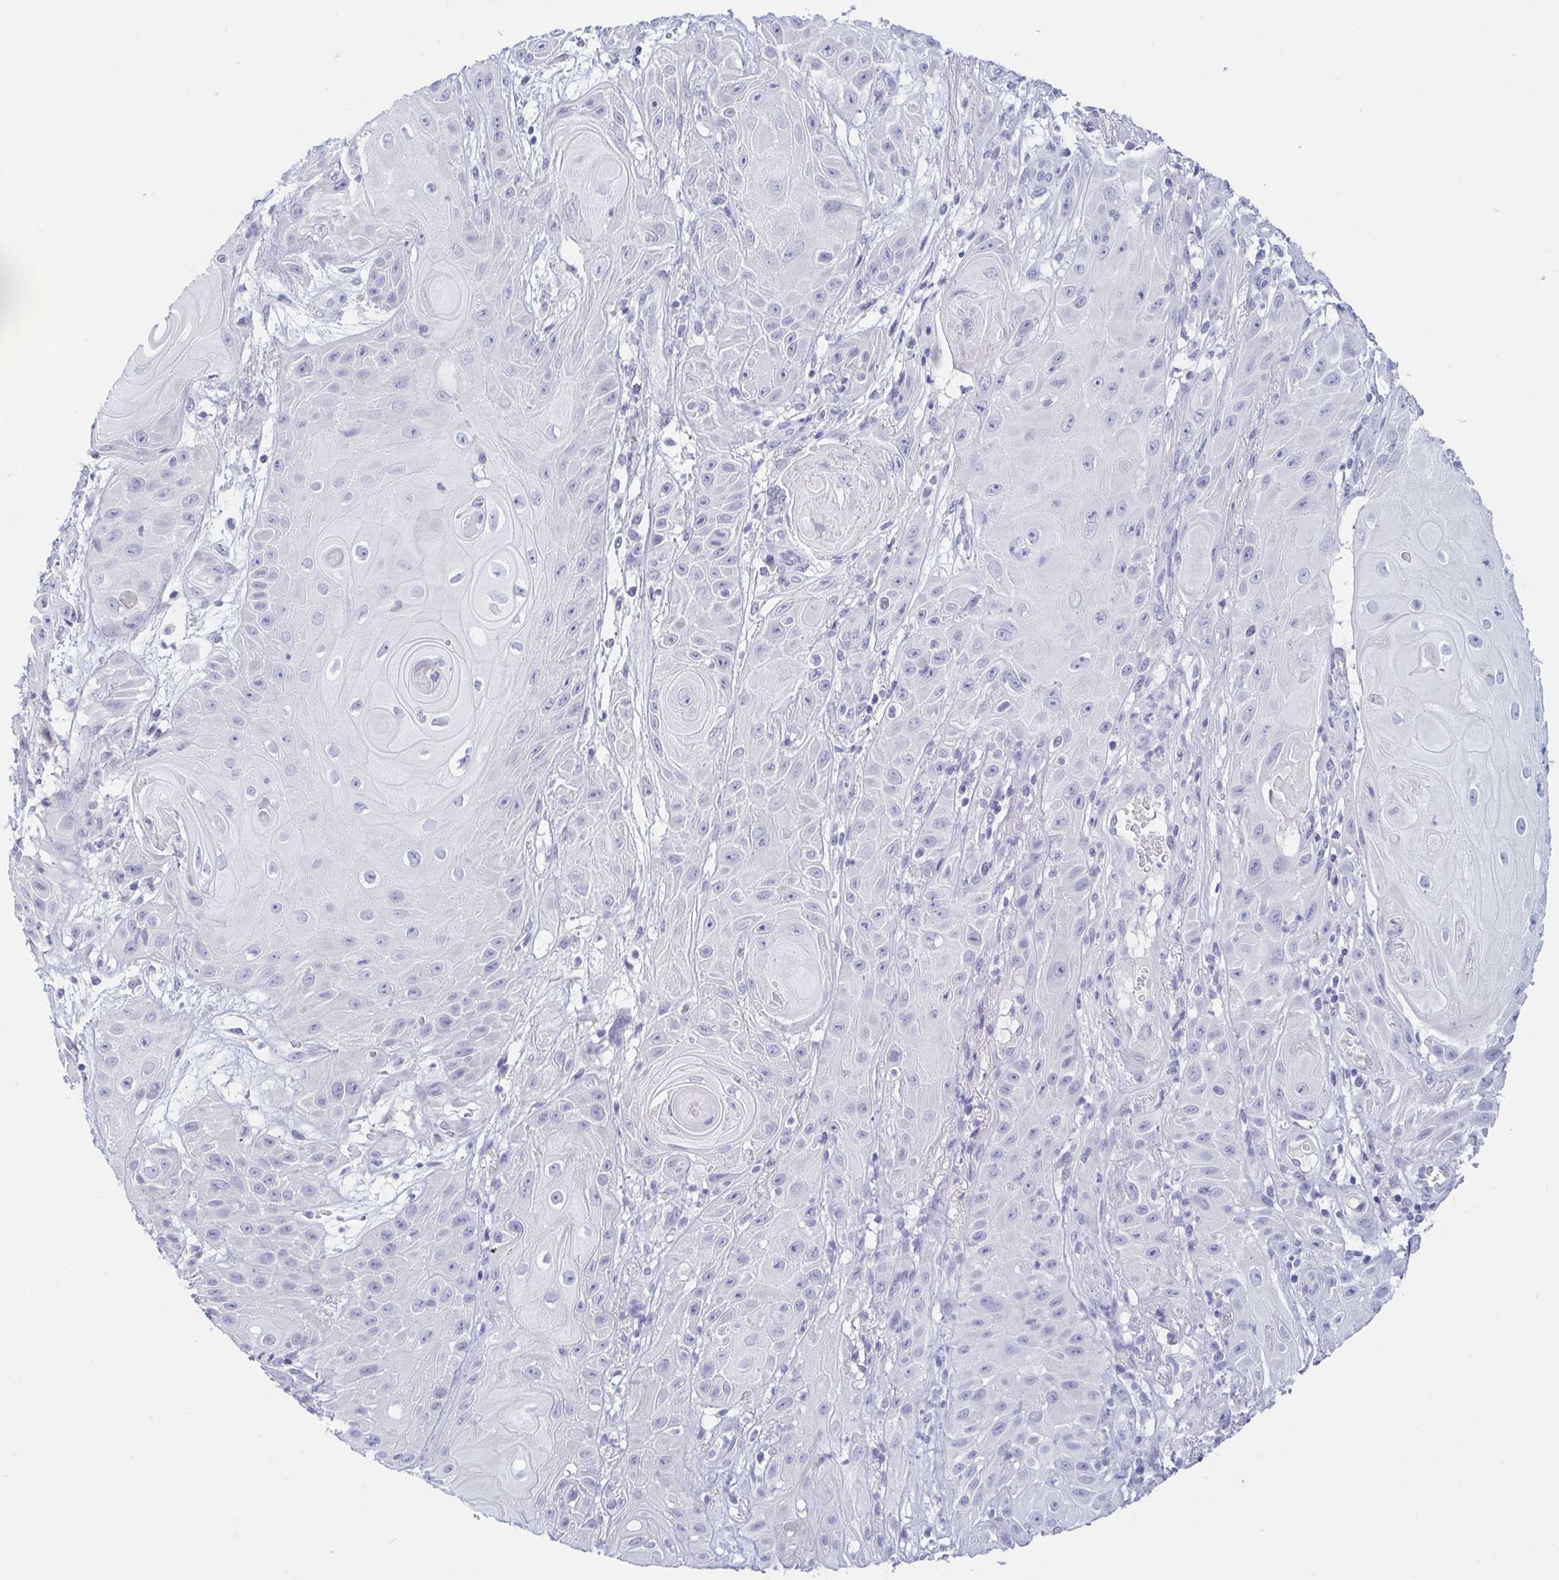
{"staining": {"intensity": "negative", "quantity": "none", "location": "none"}, "tissue": "skin cancer", "cell_type": "Tumor cells", "image_type": "cancer", "snomed": [{"axis": "morphology", "description": "Squamous cell carcinoma, NOS"}, {"axis": "topography", "description": "Skin"}], "caption": "IHC of skin squamous cell carcinoma reveals no staining in tumor cells. Nuclei are stained in blue.", "gene": "TREH", "patient": {"sex": "male", "age": 62}}